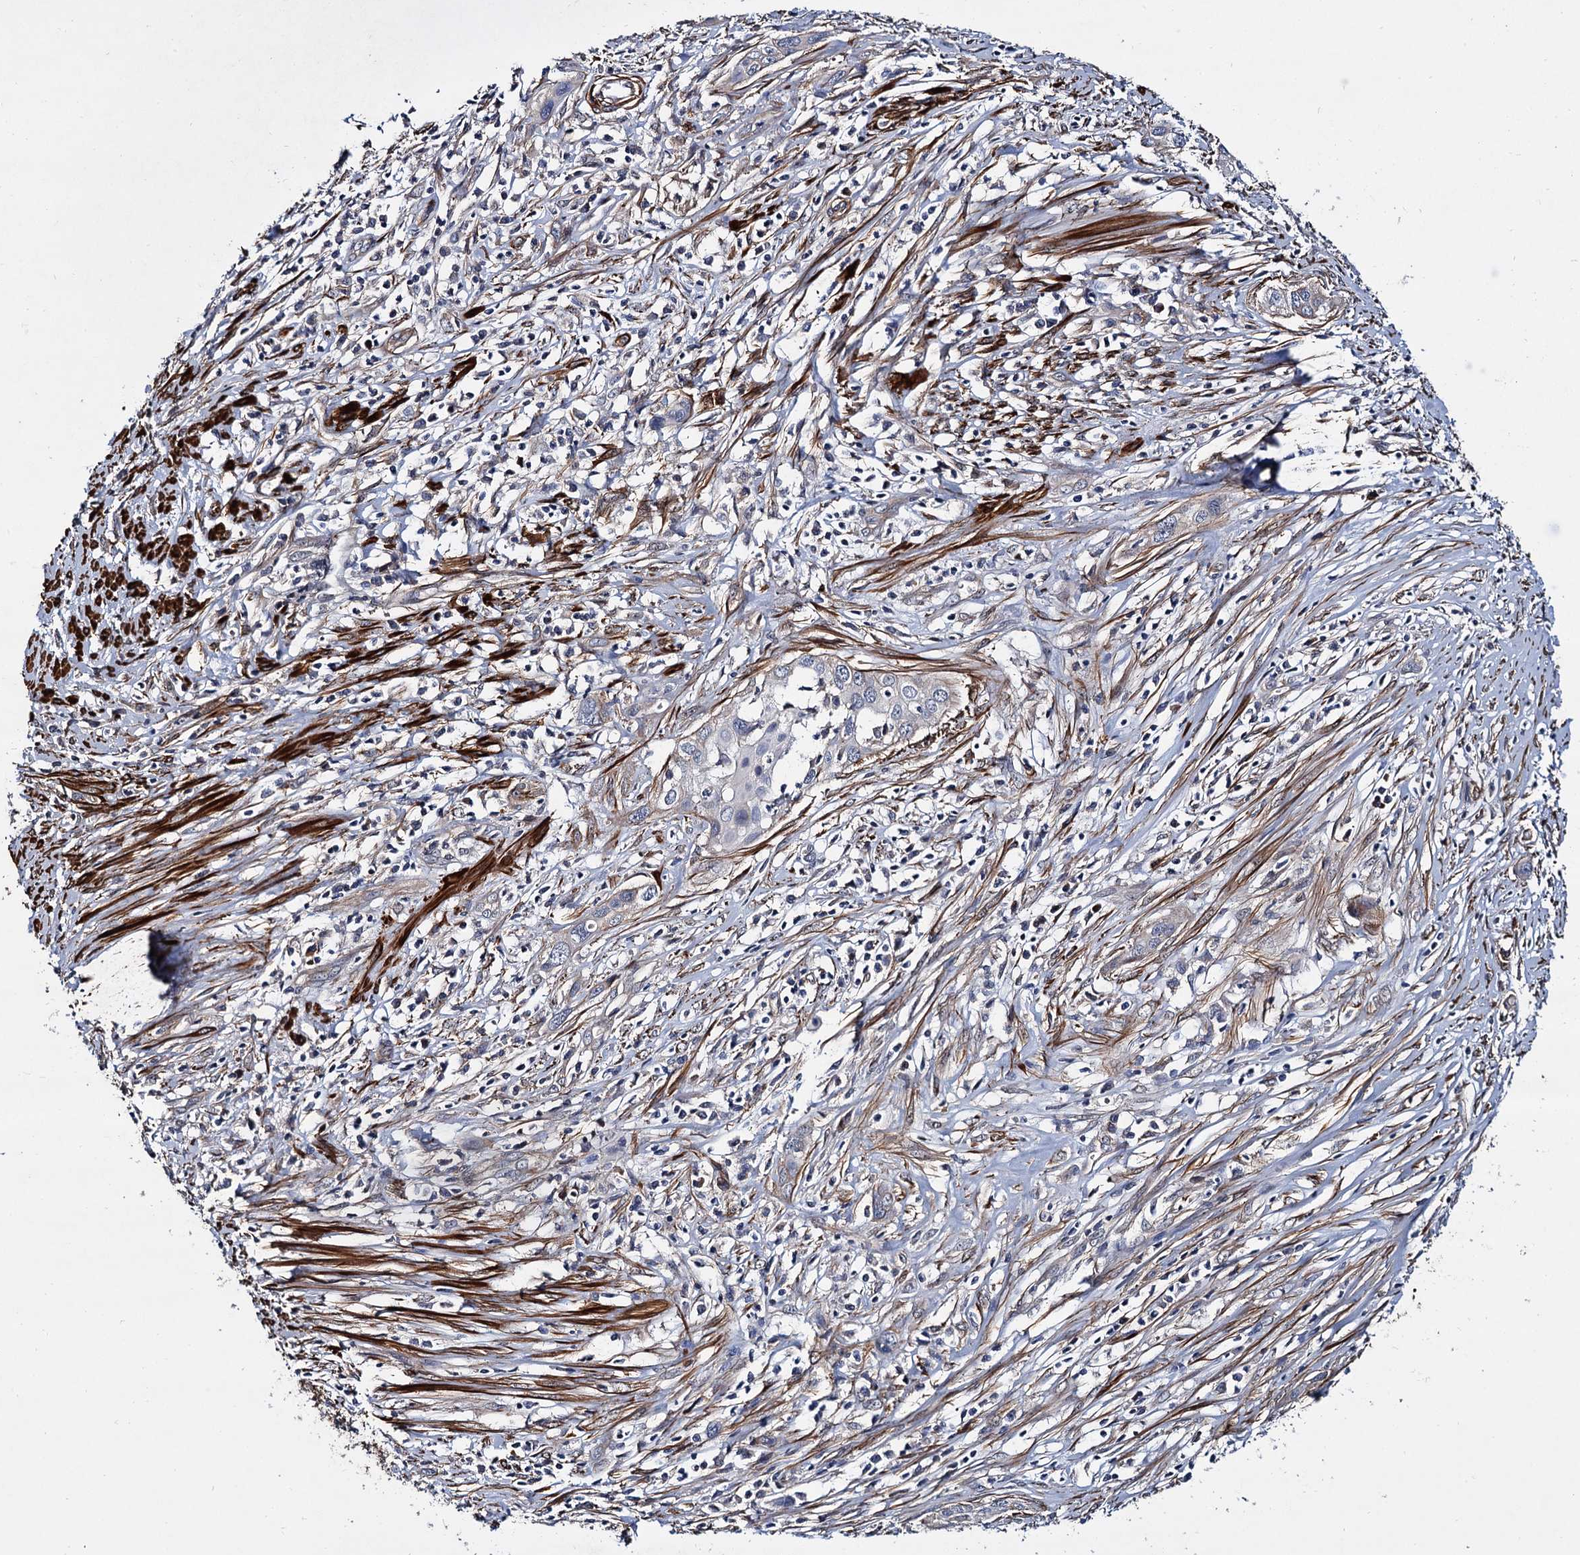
{"staining": {"intensity": "negative", "quantity": "none", "location": "none"}, "tissue": "cervical cancer", "cell_type": "Tumor cells", "image_type": "cancer", "snomed": [{"axis": "morphology", "description": "Squamous cell carcinoma, NOS"}, {"axis": "topography", "description": "Cervix"}], "caption": "Tumor cells show no significant positivity in cervical cancer.", "gene": "ISM2", "patient": {"sex": "female", "age": 34}}